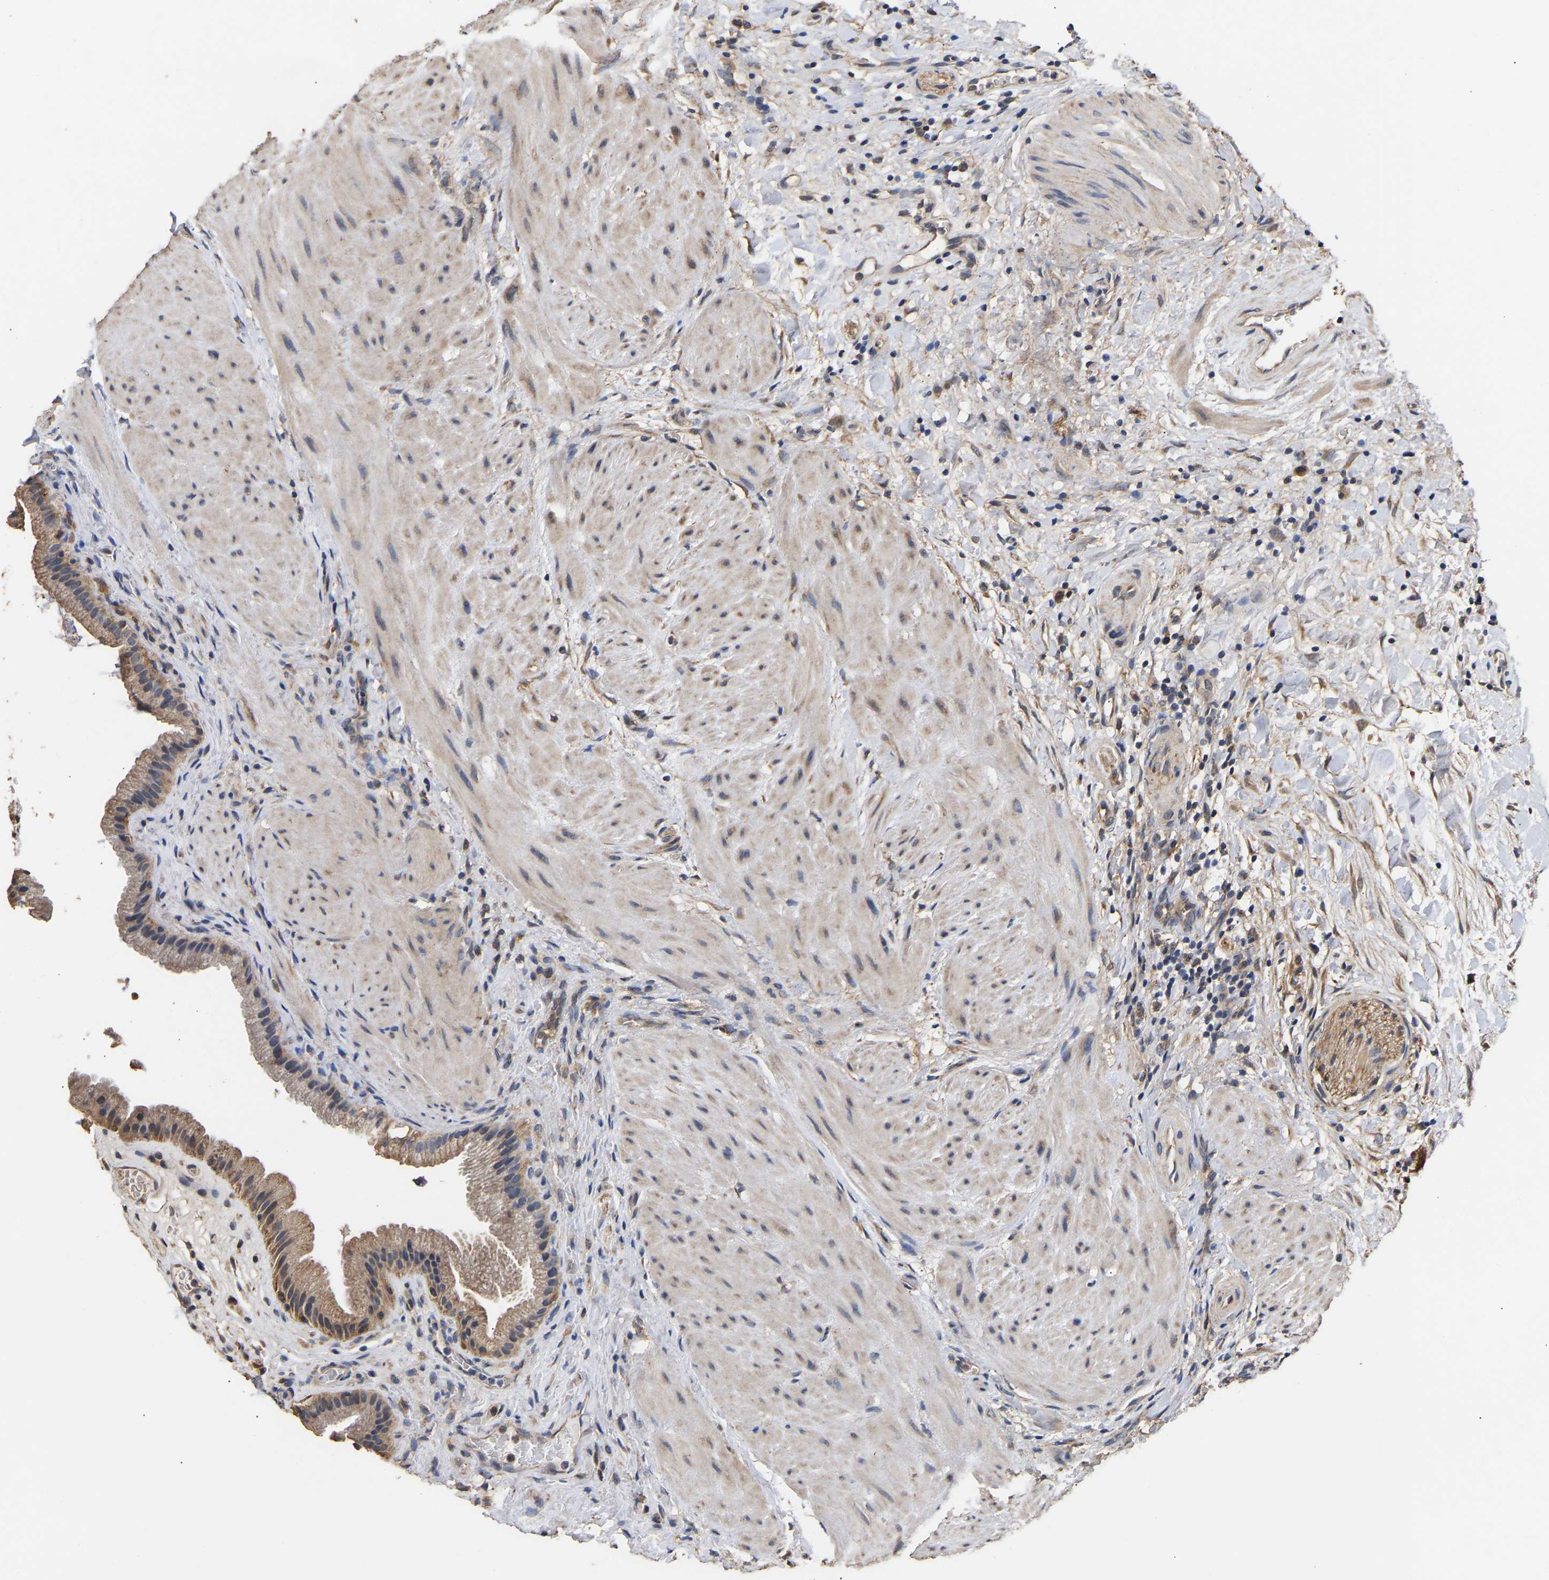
{"staining": {"intensity": "moderate", "quantity": ">75%", "location": "cytoplasmic/membranous"}, "tissue": "gallbladder", "cell_type": "Glandular cells", "image_type": "normal", "snomed": [{"axis": "morphology", "description": "Normal tissue, NOS"}, {"axis": "topography", "description": "Gallbladder"}], "caption": "Gallbladder stained with immunohistochemistry (IHC) displays moderate cytoplasmic/membranous positivity in about >75% of glandular cells.", "gene": "ZNF26", "patient": {"sex": "male", "age": 49}}